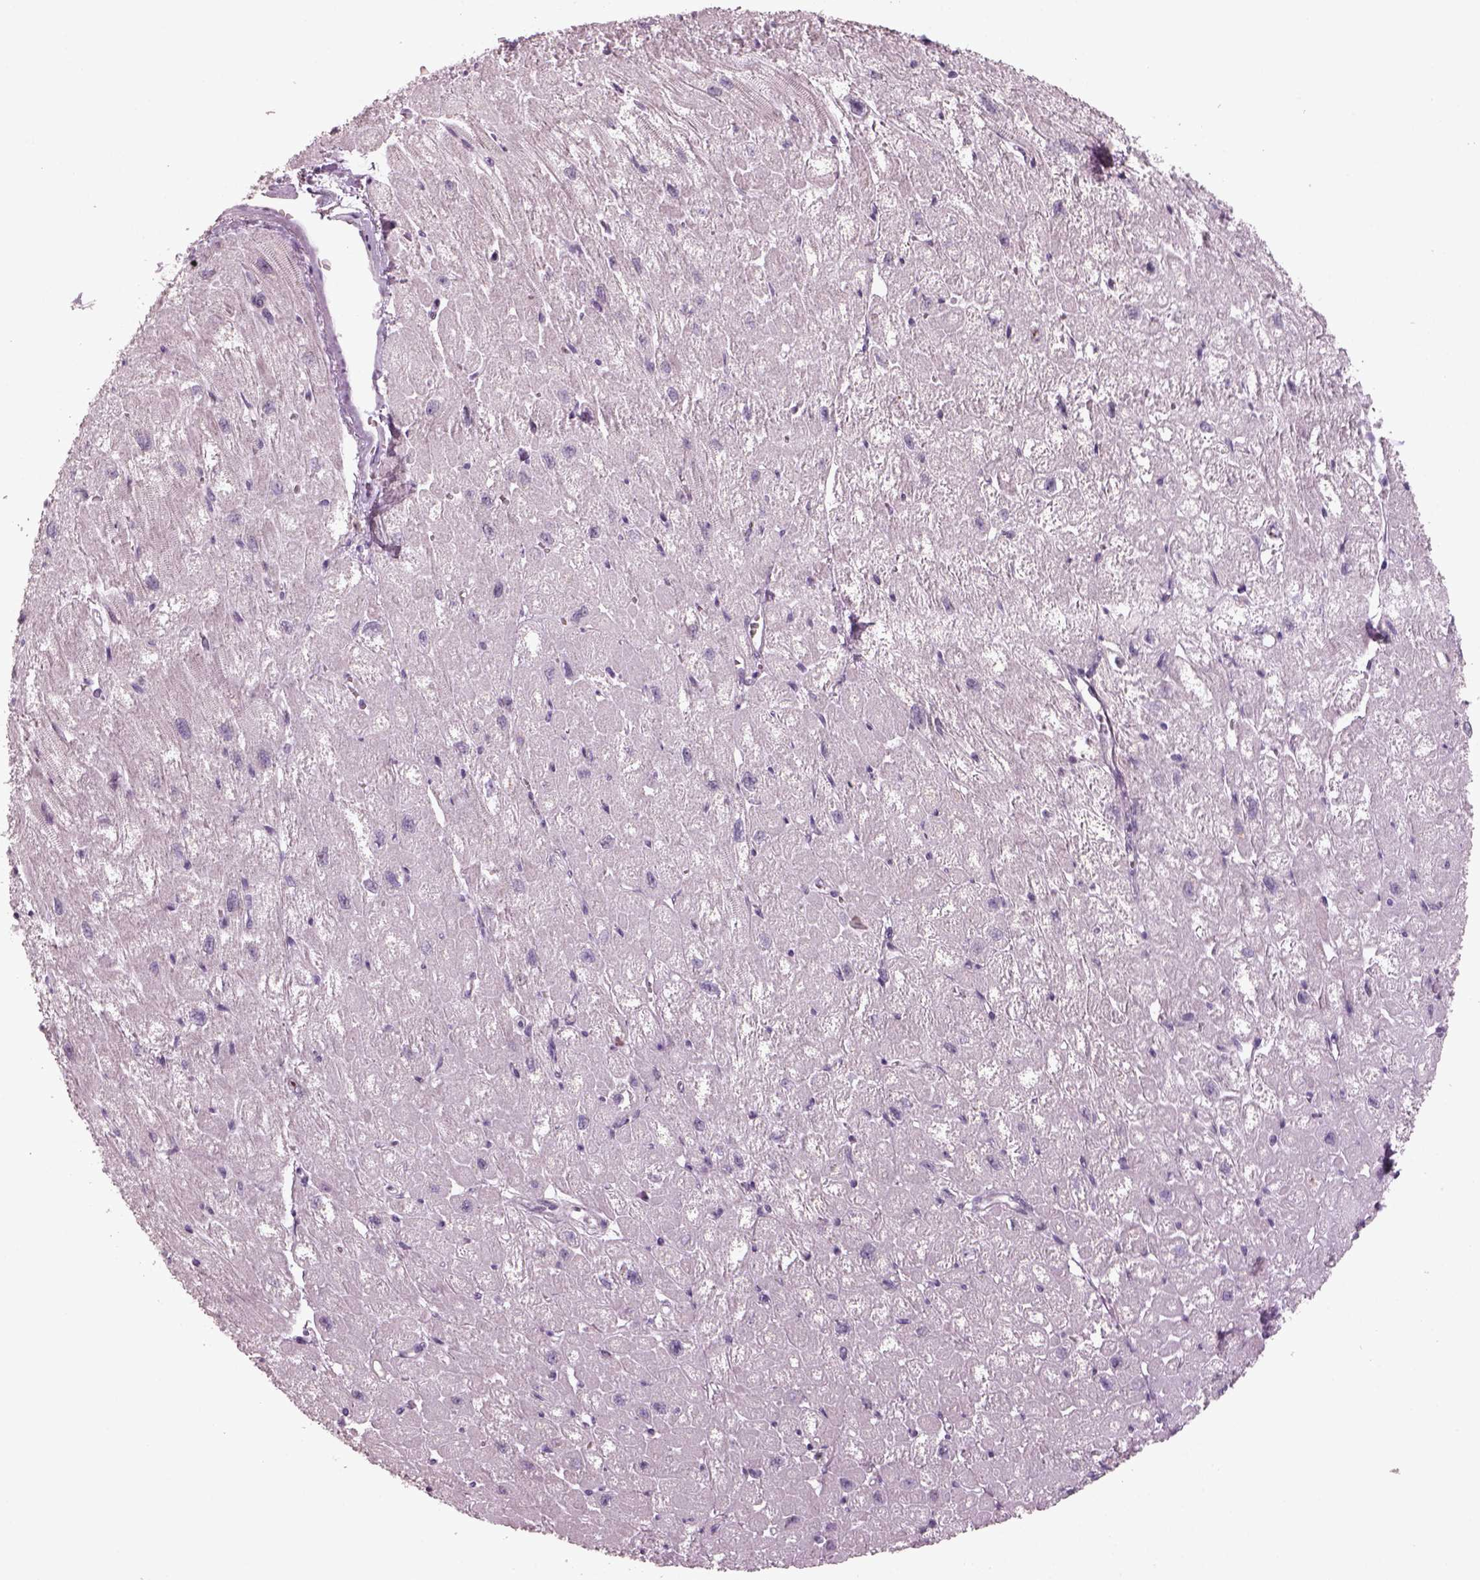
{"staining": {"intensity": "negative", "quantity": "none", "location": "none"}, "tissue": "heart muscle", "cell_type": "Cardiomyocytes", "image_type": "normal", "snomed": [{"axis": "morphology", "description": "Normal tissue, NOS"}, {"axis": "topography", "description": "Heart"}], "caption": "A high-resolution histopathology image shows IHC staining of benign heart muscle, which demonstrates no significant positivity in cardiomyocytes.", "gene": "PENK", "patient": {"sex": "male", "age": 61}}